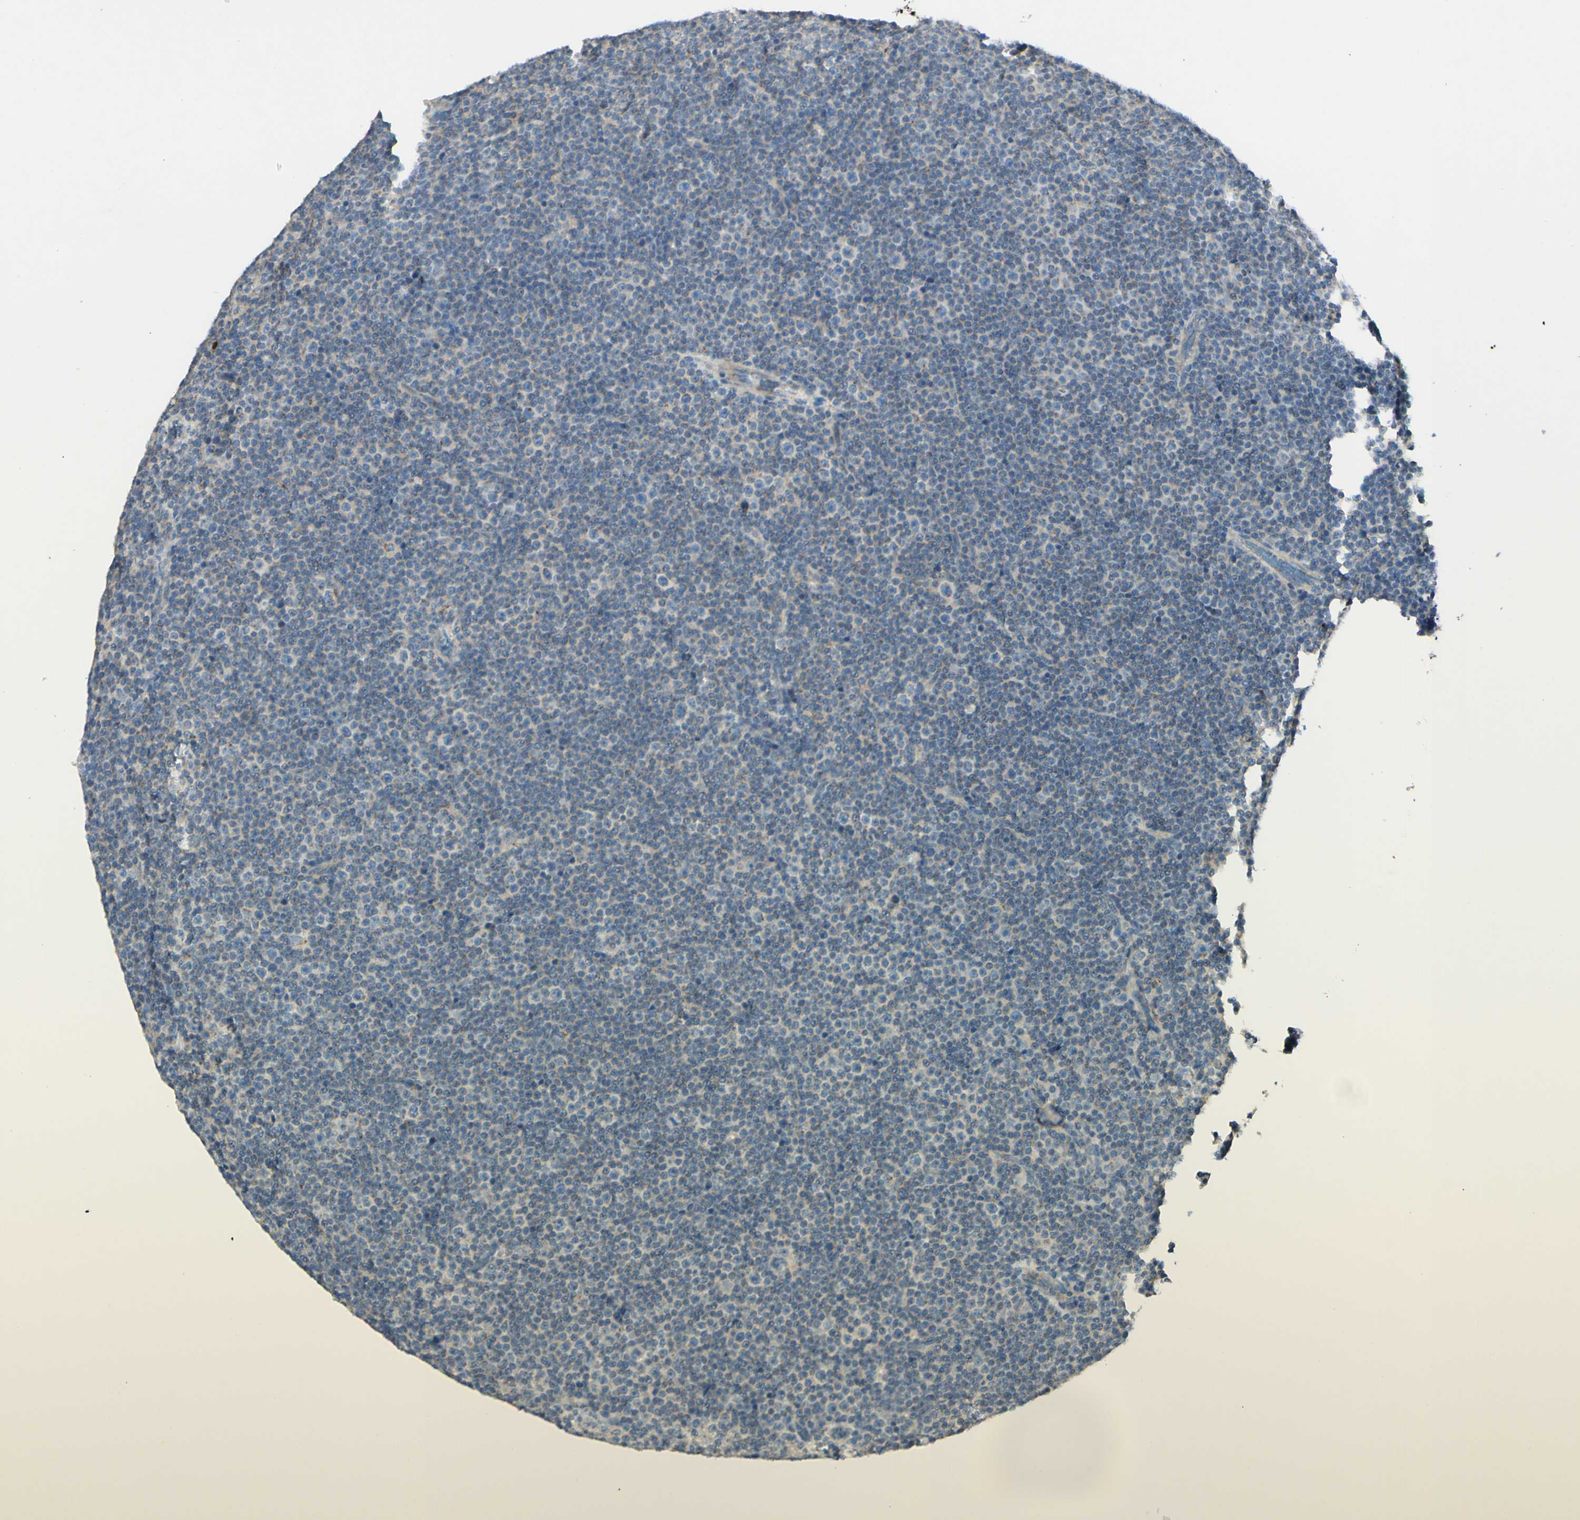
{"staining": {"intensity": "negative", "quantity": "none", "location": "none"}, "tissue": "lymphoma", "cell_type": "Tumor cells", "image_type": "cancer", "snomed": [{"axis": "morphology", "description": "Malignant lymphoma, non-Hodgkin's type, Low grade"}, {"axis": "topography", "description": "Lymph node"}], "caption": "Human low-grade malignant lymphoma, non-Hodgkin's type stained for a protein using immunohistochemistry reveals no staining in tumor cells.", "gene": "MTM1", "patient": {"sex": "female", "age": 67}}